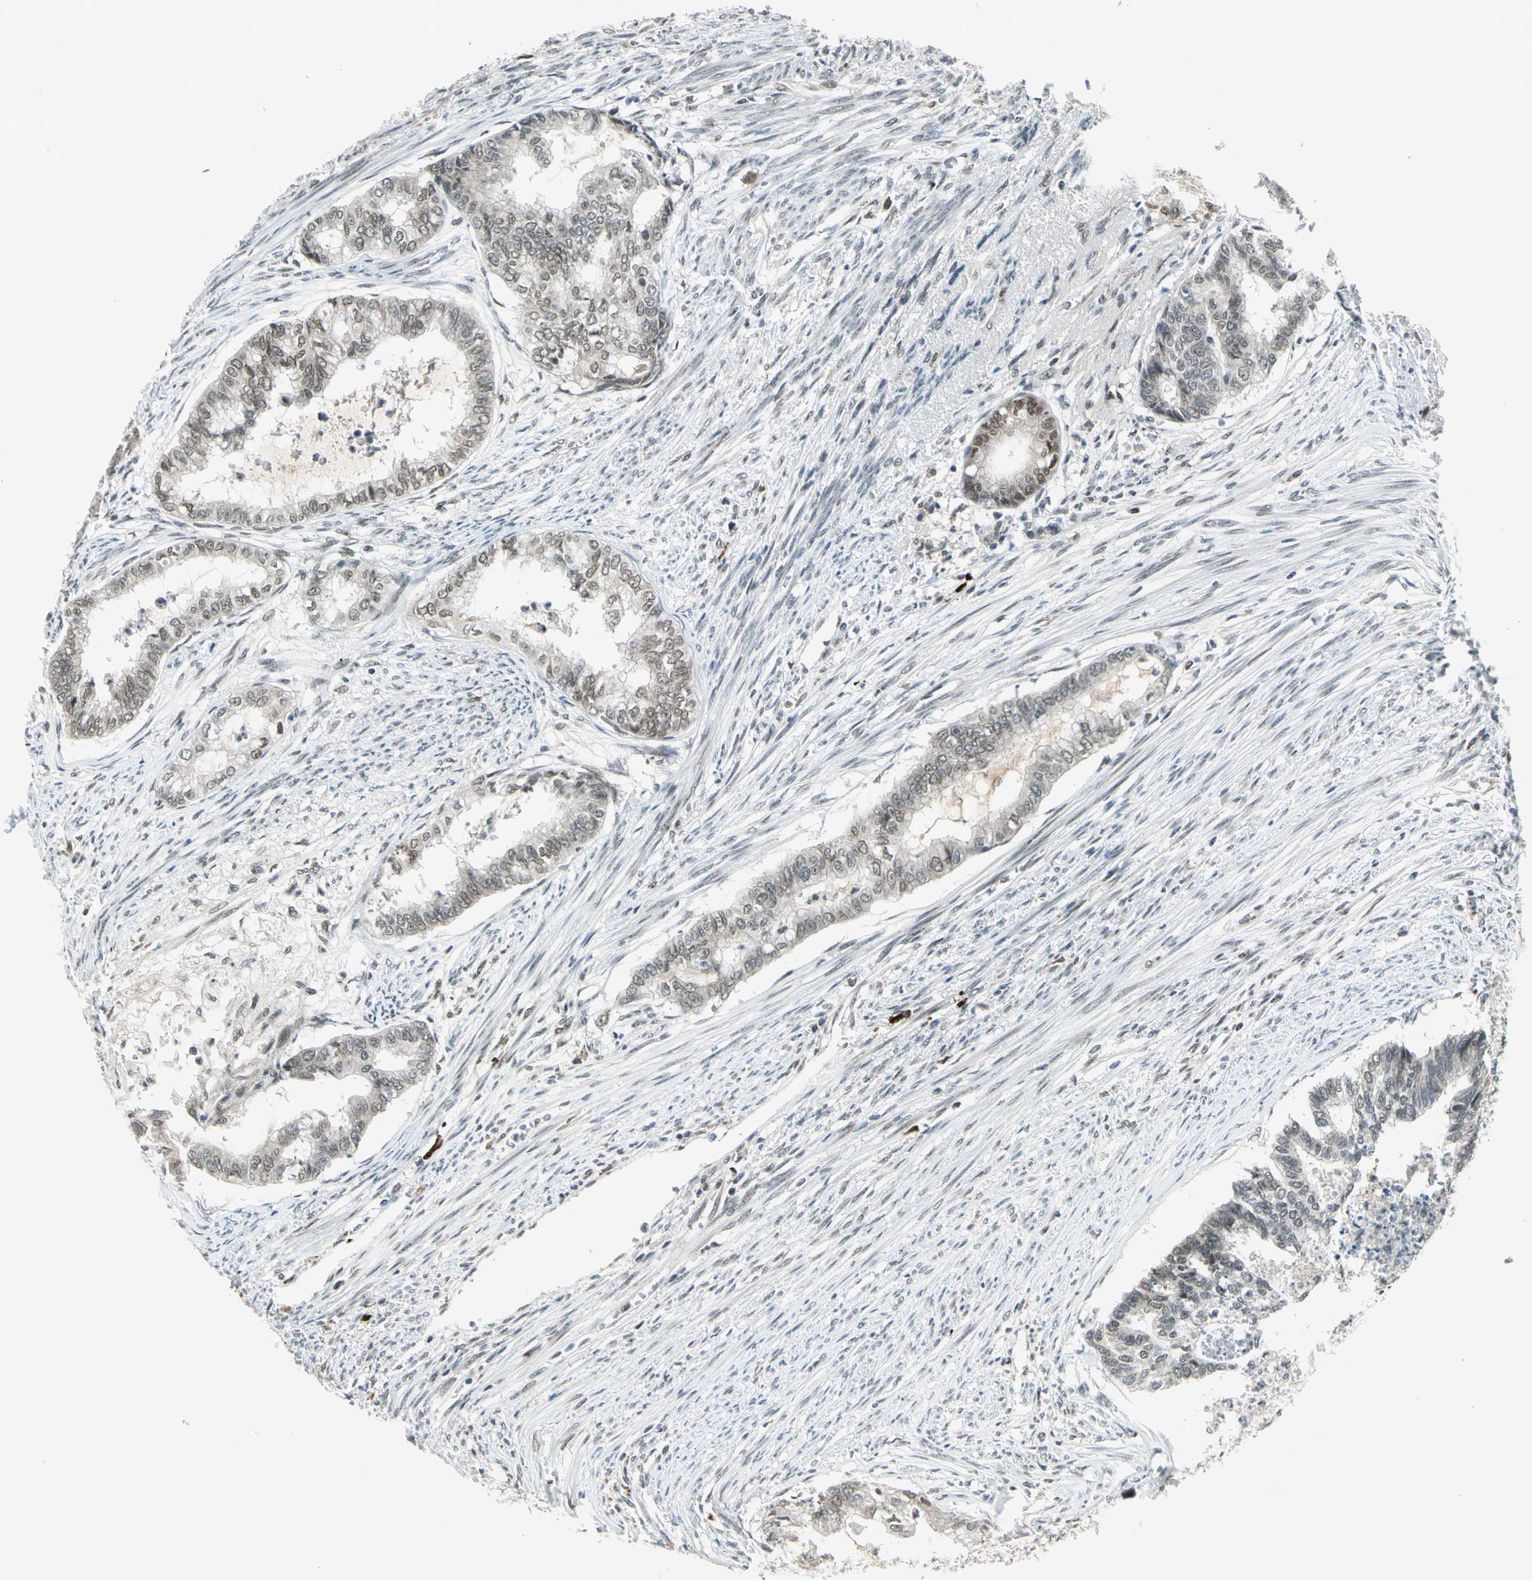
{"staining": {"intensity": "weak", "quantity": "<25%", "location": "nuclear"}, "tissue": "endometrial cancer", "cell_type": "Tumor cells", "image_type": "cancer", "snomed": [{"axis": "morphology", "description": "Adenocarcinoma, NOS"}, {"axis": "topography", "description": "Endometrium"}], "caption": "Image shows no protein expression in tumor cells of adenocarcinoma (endometrial) tissue. (DAB (3,3'-diaminobenzidine) immunohistochemistry (IHC) with hematoxylin counter stain).", "gene": "RAD17", "patient": {"sex": "female", "age": 79}}